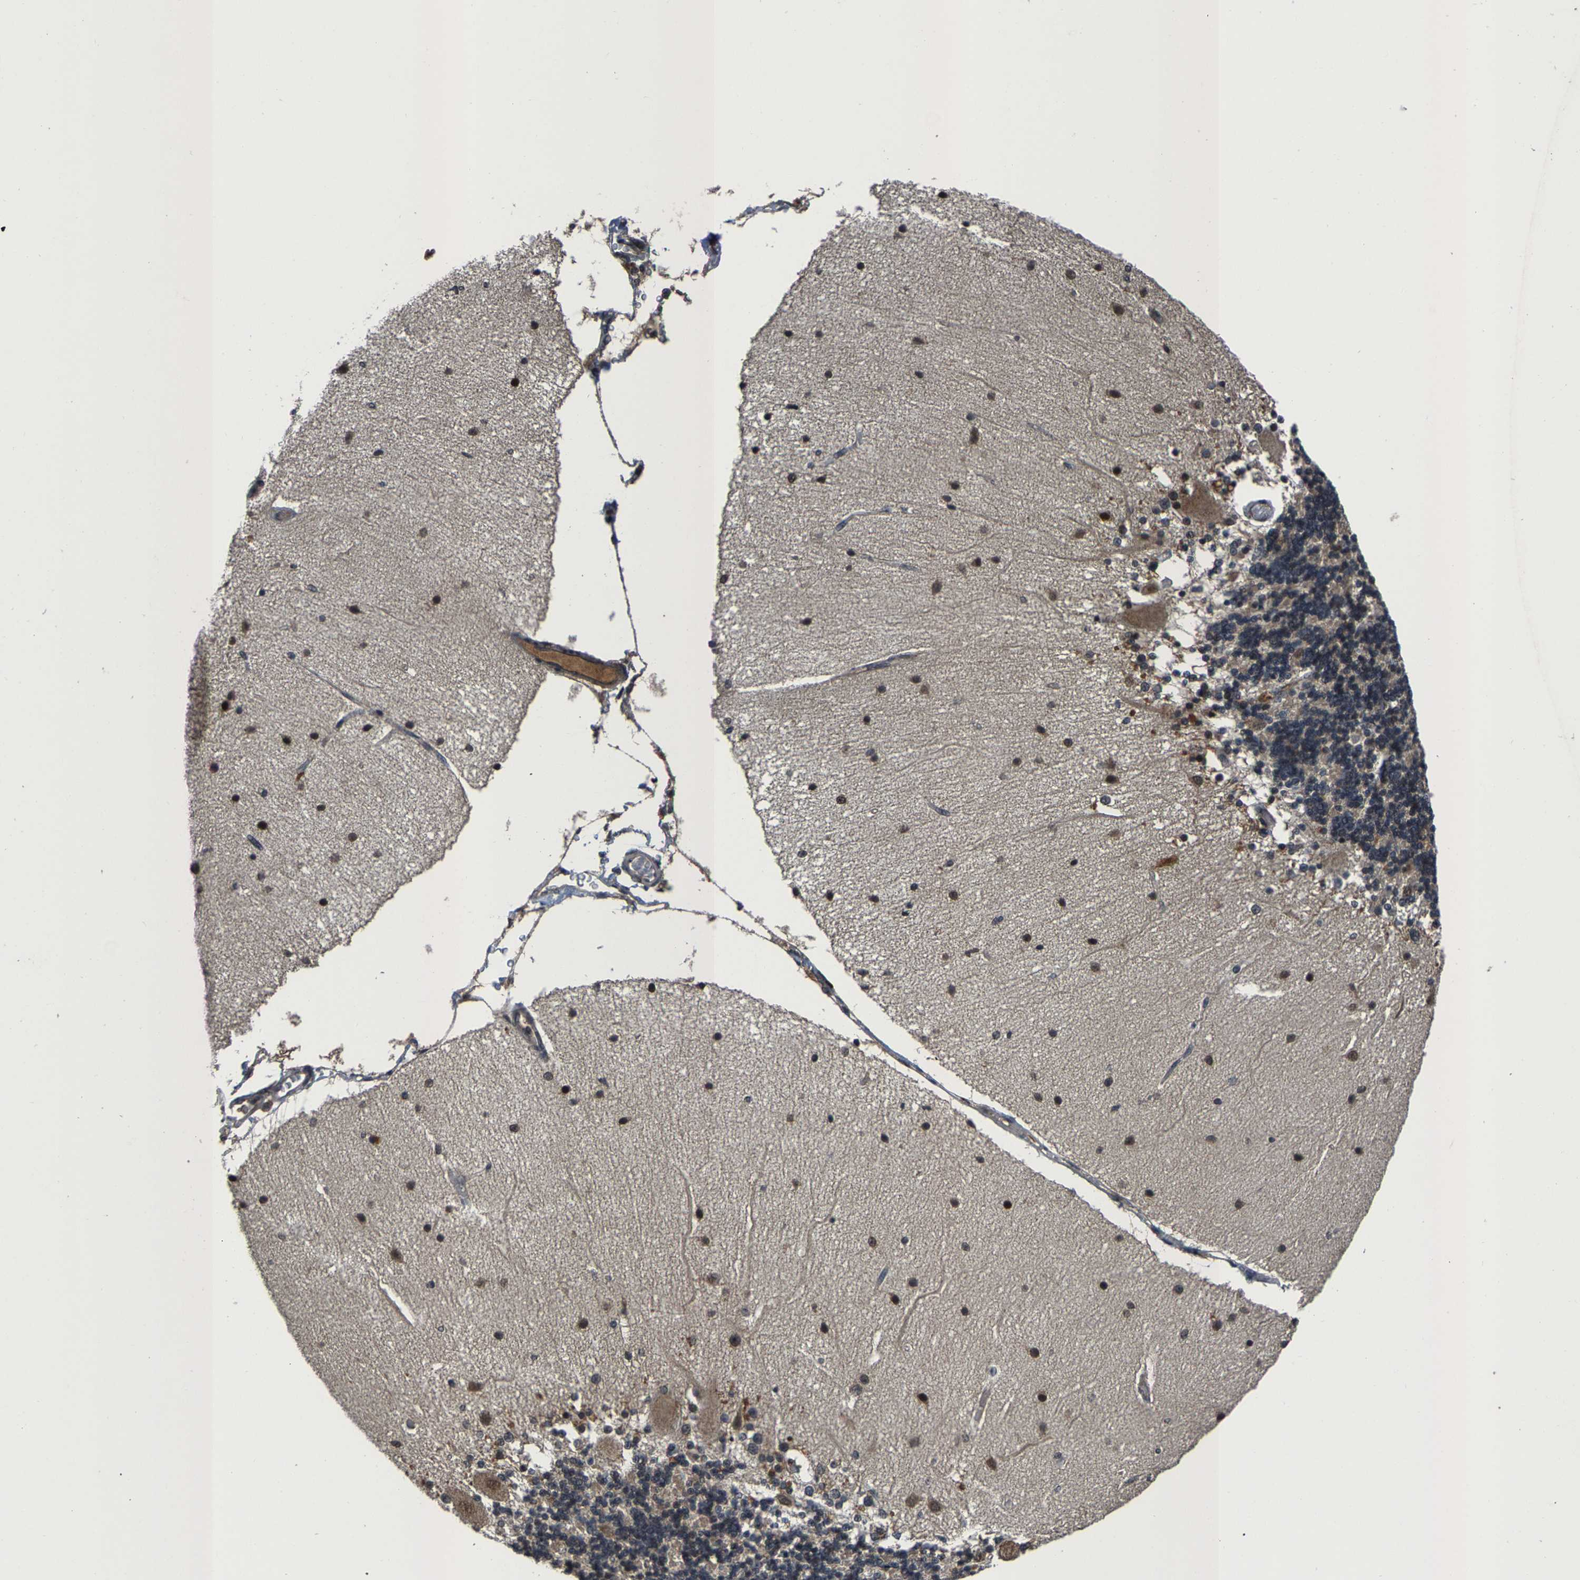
{"staining": {"intensity": "moderate", "quantity": "25%-75%", "location": "nuclear"}, "tissue": "cerebellum", "cell_type": "Cells in granular layer", "image_type": "normal", "snomed": [{"axis": "morphology", "description": "Normal tissue, NOS"}, {"axis": "topography", "description": "Cerebellum"}], "caption": "Protein expression analysis of benign cerebellum demonstrates moderate nuclear expression in approximately 25%-75% of cells in granular layer.", "gene": "HUWE1", "patient": {"sex": "female", "age": 54}}